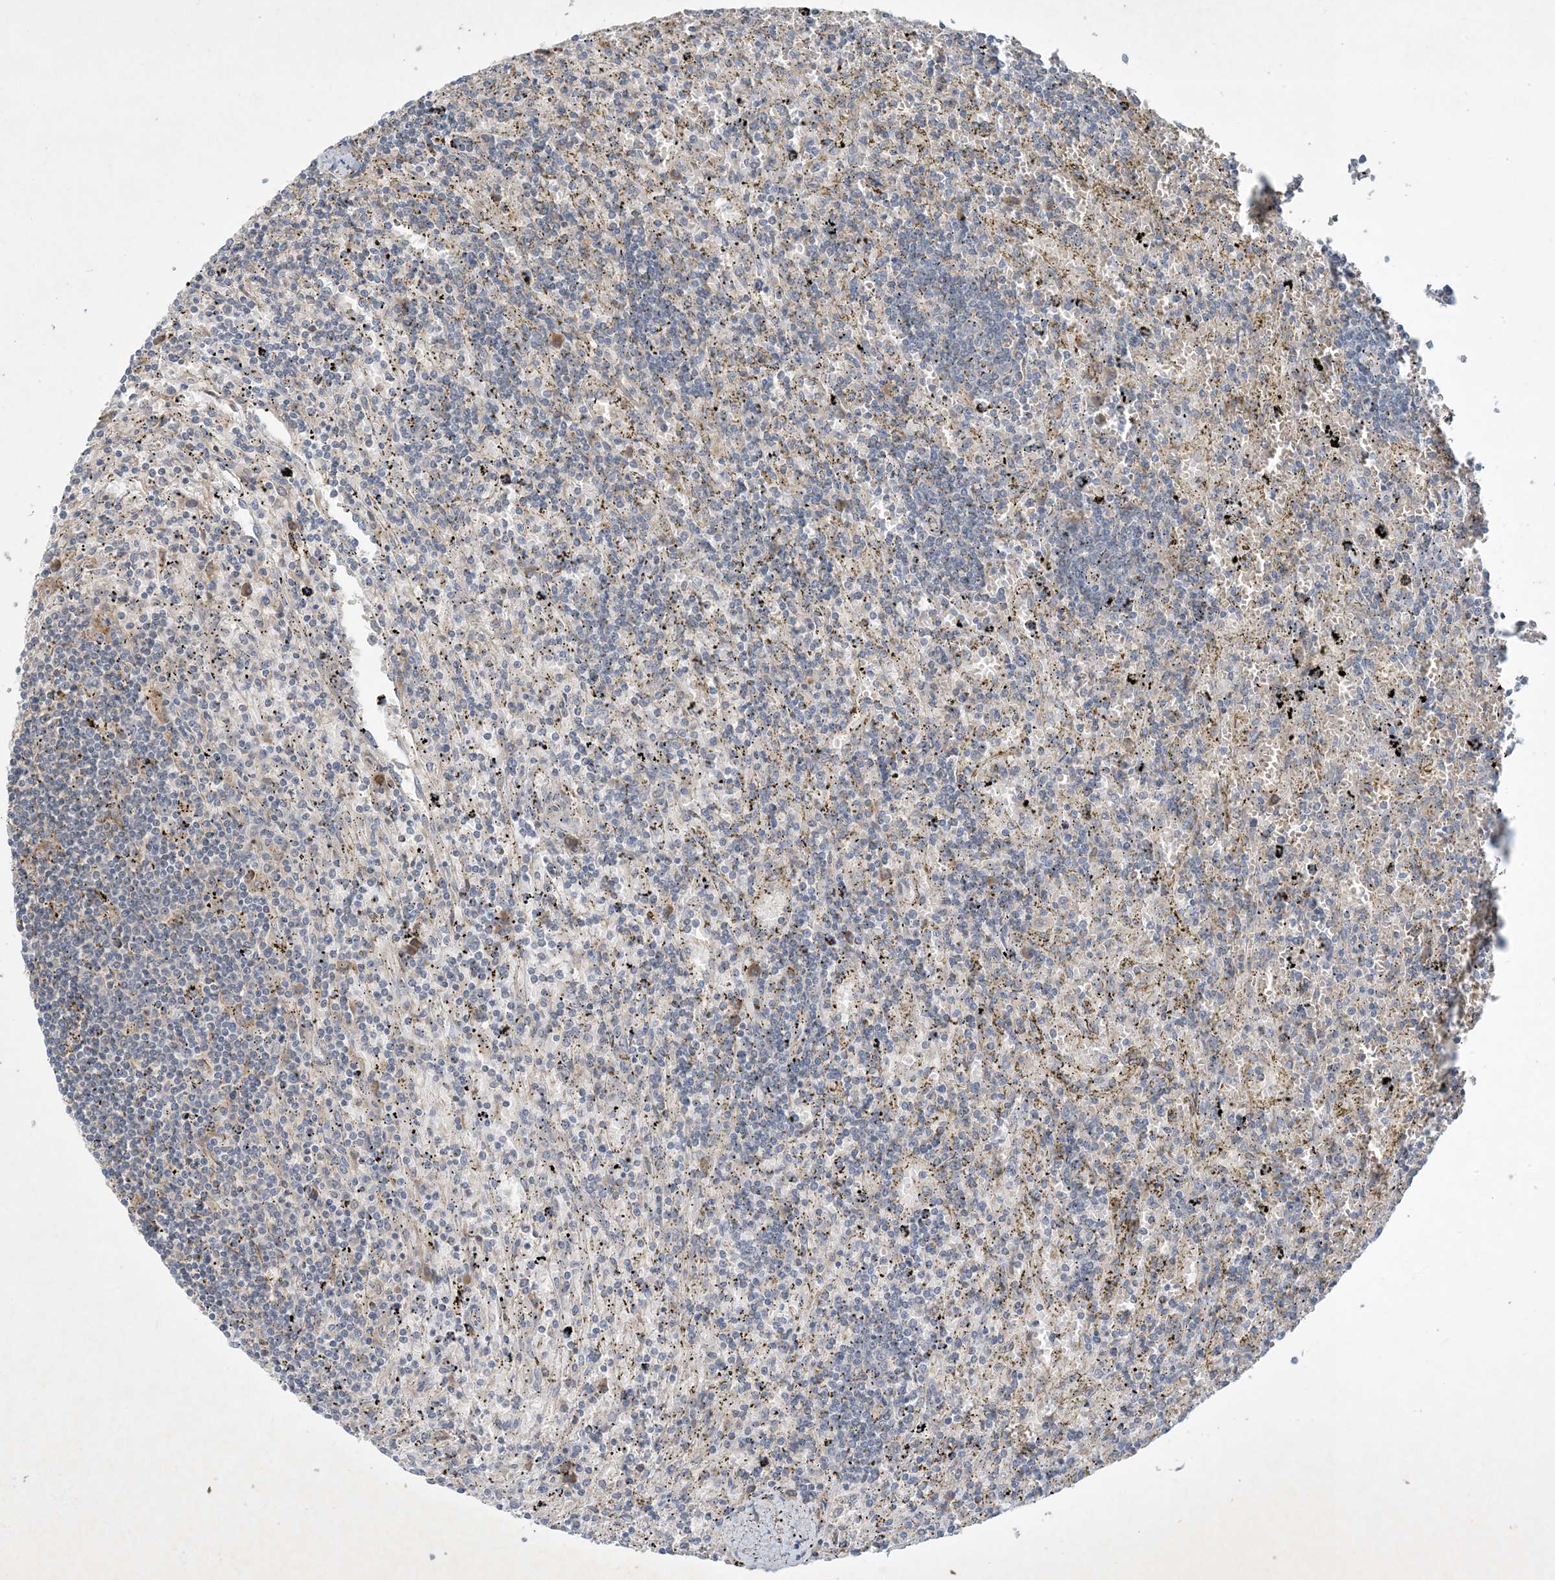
{"staining": {"intensity": "negative", "quantity": "none", "location": "none"}, "tissue": "lymphoma", "cell_type": "Tumor cells", "image_type": "cancer", "snomed": [{"axis": "morphology", "description": "Malignant lymphoma, non-Hodgkin's type, Low grade"}, {"axis": "topography", "description": "Spleen"}], "caption": "Protein analysis of low-grade malignant lymphoma, non-Hodgkin's type demonstrates no significant staining in tumor cells. (IHC, brightfield microscopy, high magnification).", "gene": "MRPS18A", "patient": {"sex": "male", "age": 76}}